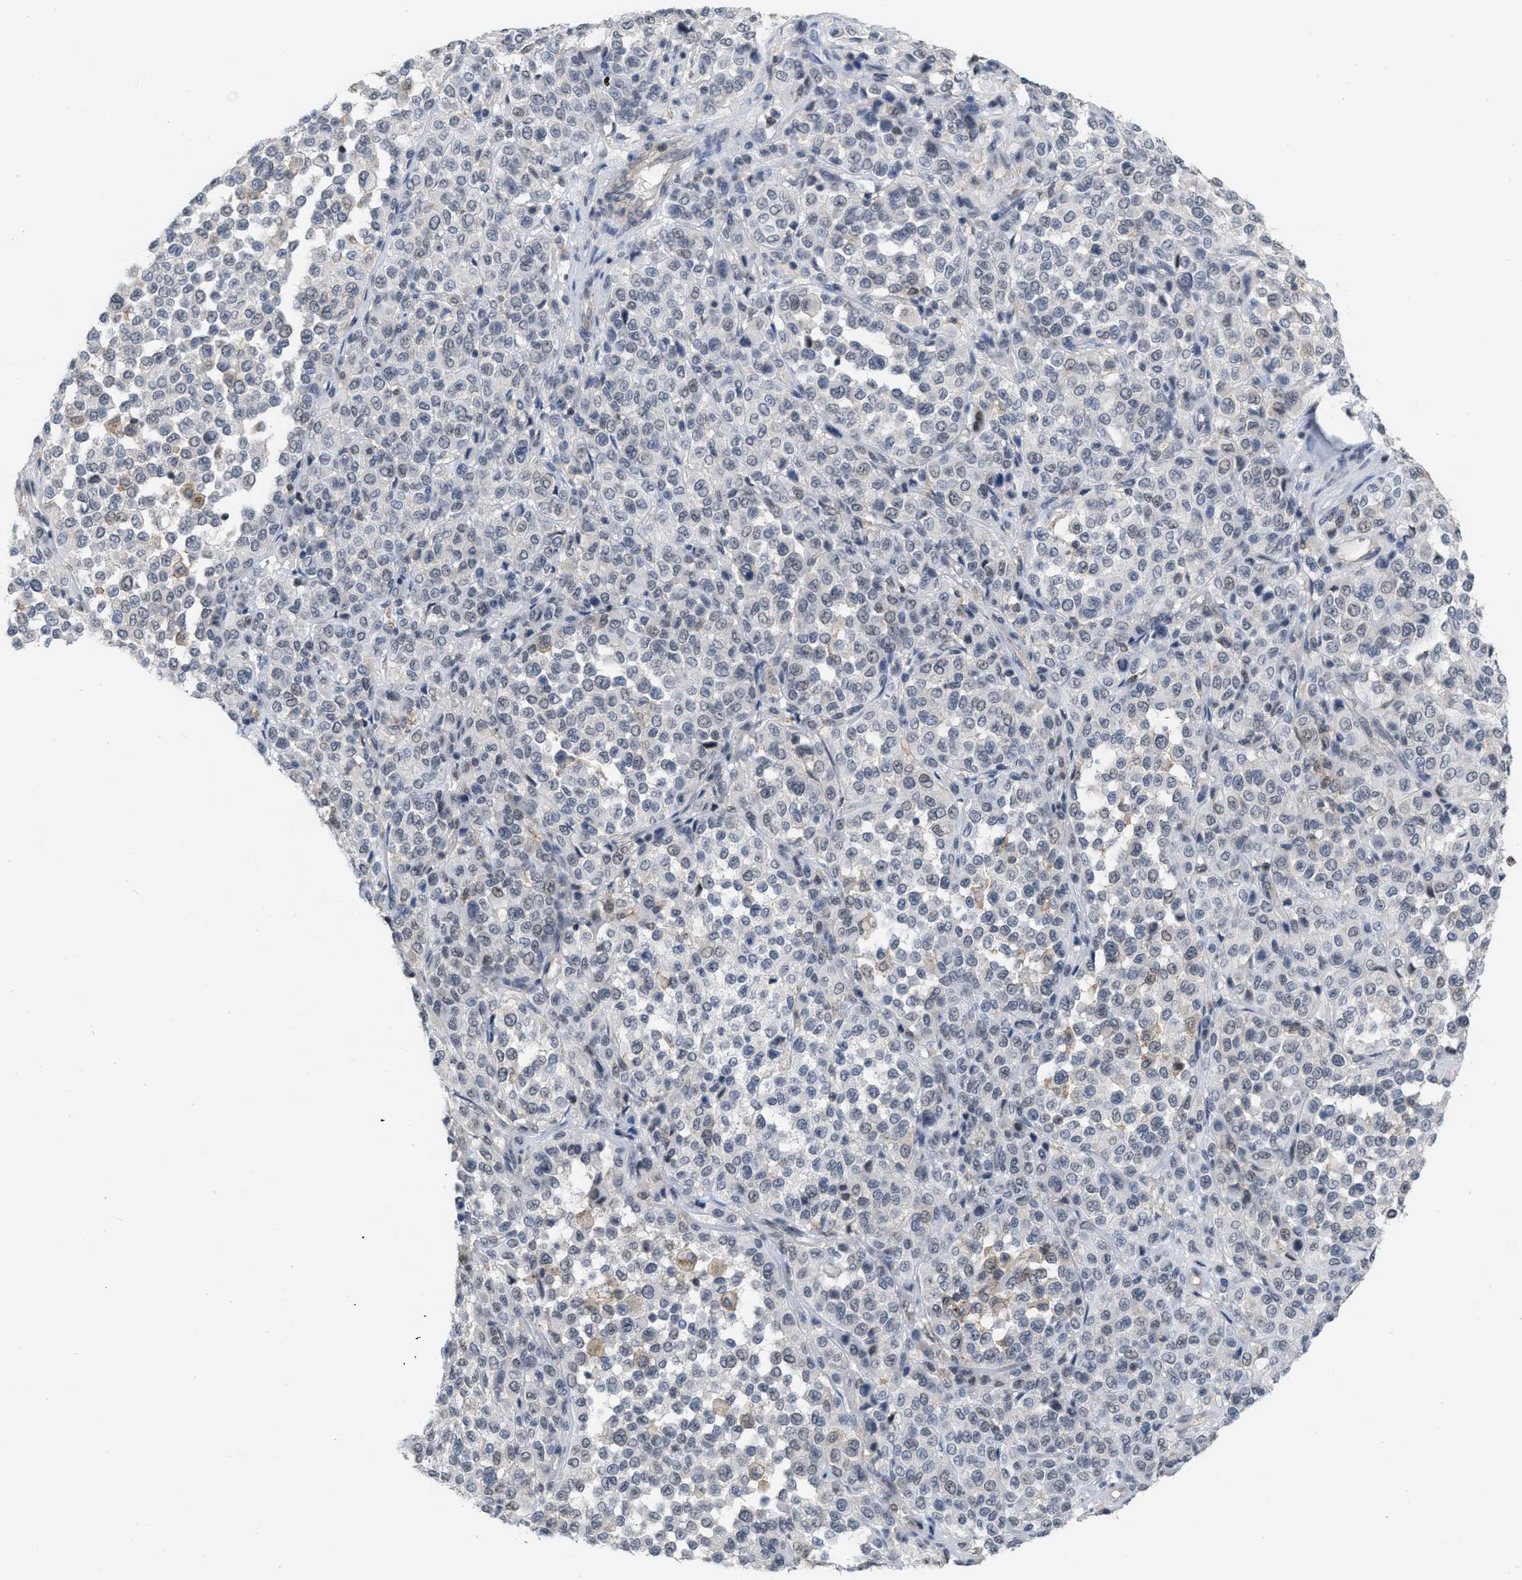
{"staining": {"intensity": "negative", "quantity": "none", "location": "none"}, "tissue": "melanoma", "cell_type": "Tumor cells", "image_type": "cancer", "snomed": [{"axis": "morphology", "description": "Malignant melanoma, Metastatic site"}, {"axis": "topography", "description": "Pancreas"}], "caption": "This is a micrograph of immunohistochemistry (IHC) staining of melanoma, which shows no staining in tumor cells.", "gene": "BAIAP2L1", "patient": {"sex": "female", "age": 30}}